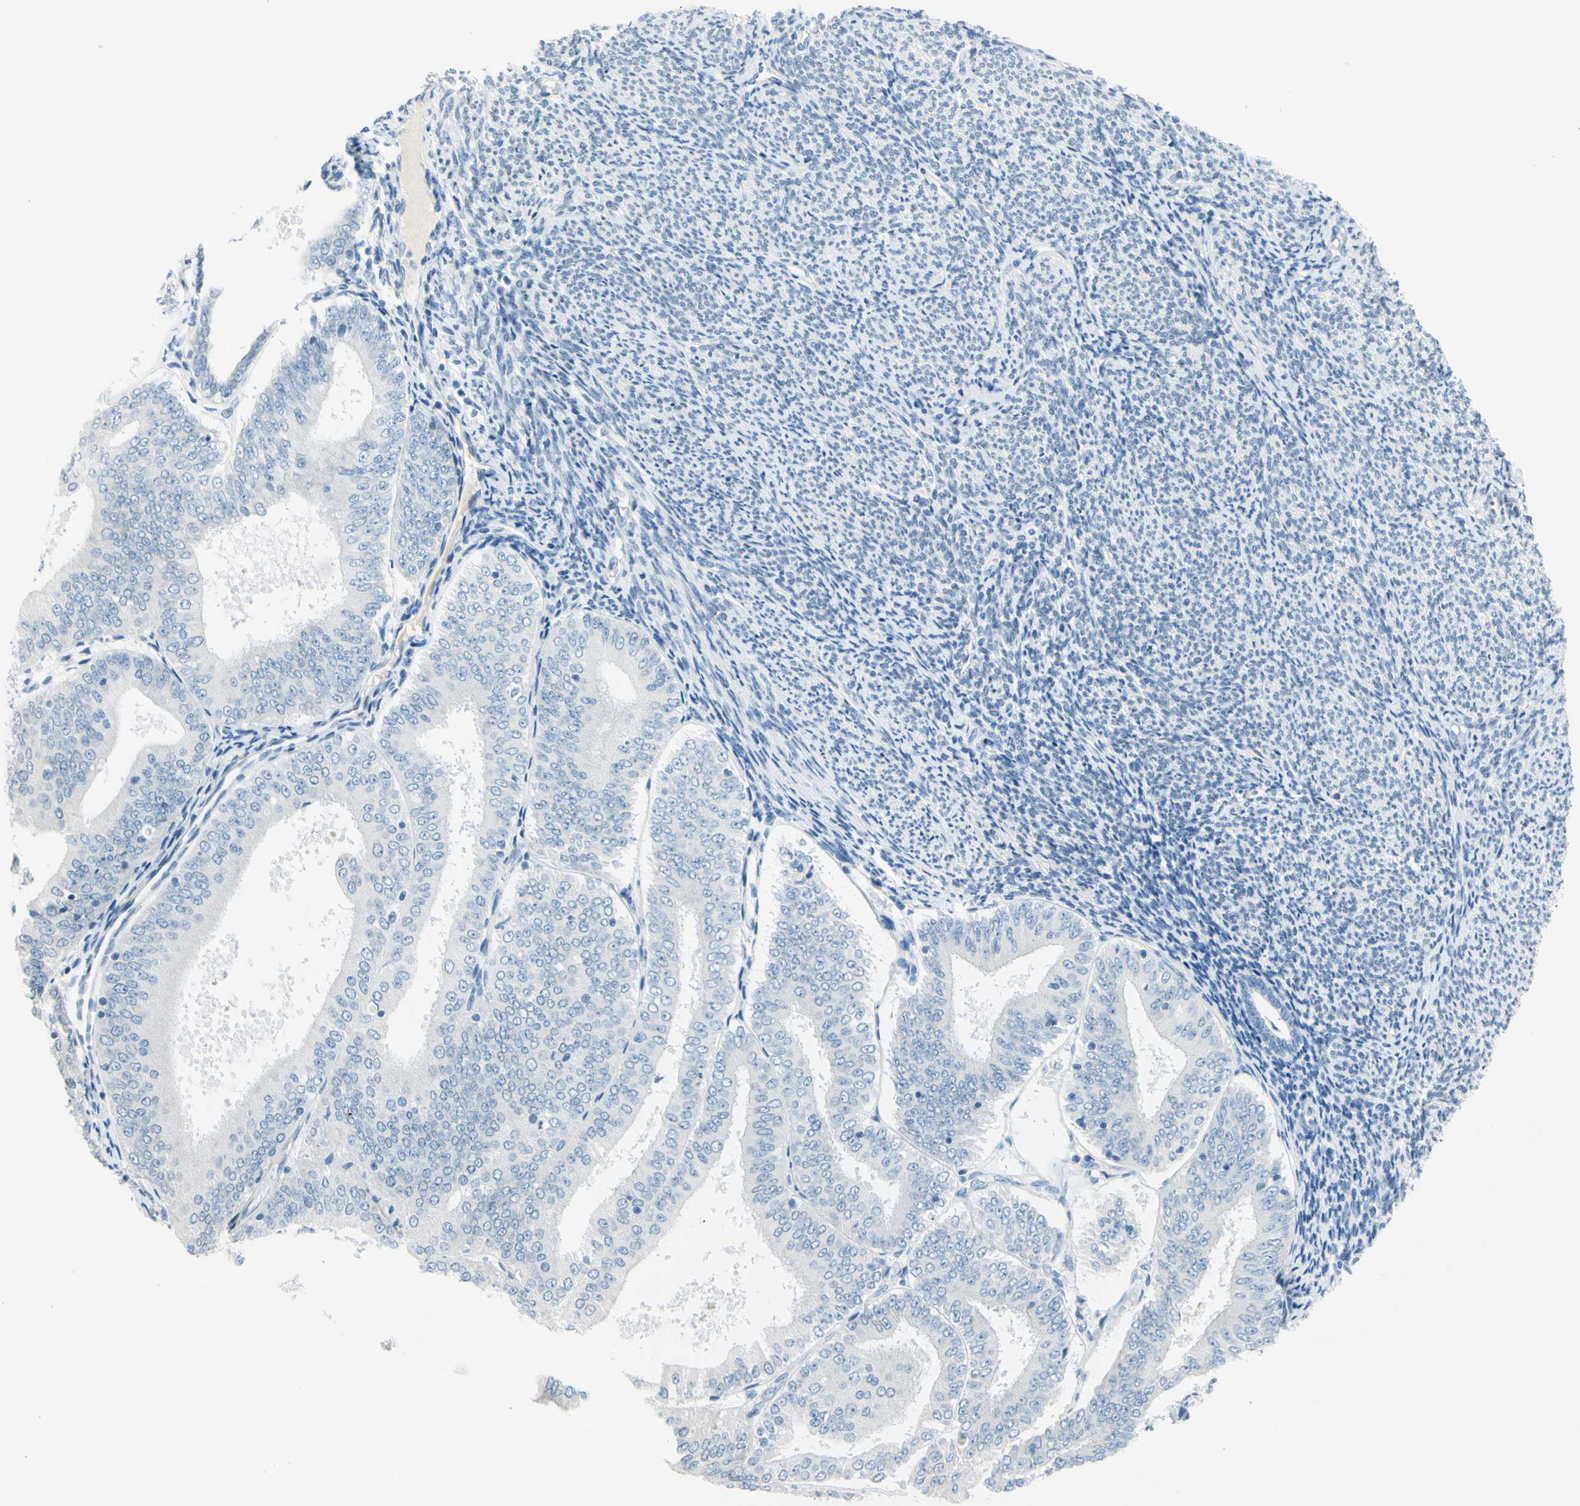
{"staining": {"intensity": "negative", "quantity": "none", "location": "none"}, "tissue": "endometrial cancer", "cell_type": "Tumor cells", "image_type": "cancer", "snomed": [{"axis": "morphology", "description": "Adenocarcinoma, NOS"}, {"axis": "topography", "description": "Endometrium"}], "caption": "Immunohistochemistry of endometrial cancer (adenocarcinoma) exhibits no staining in tumor cells.", "gene": "DCT", "patient": {"sex": "female", "age": 63}}